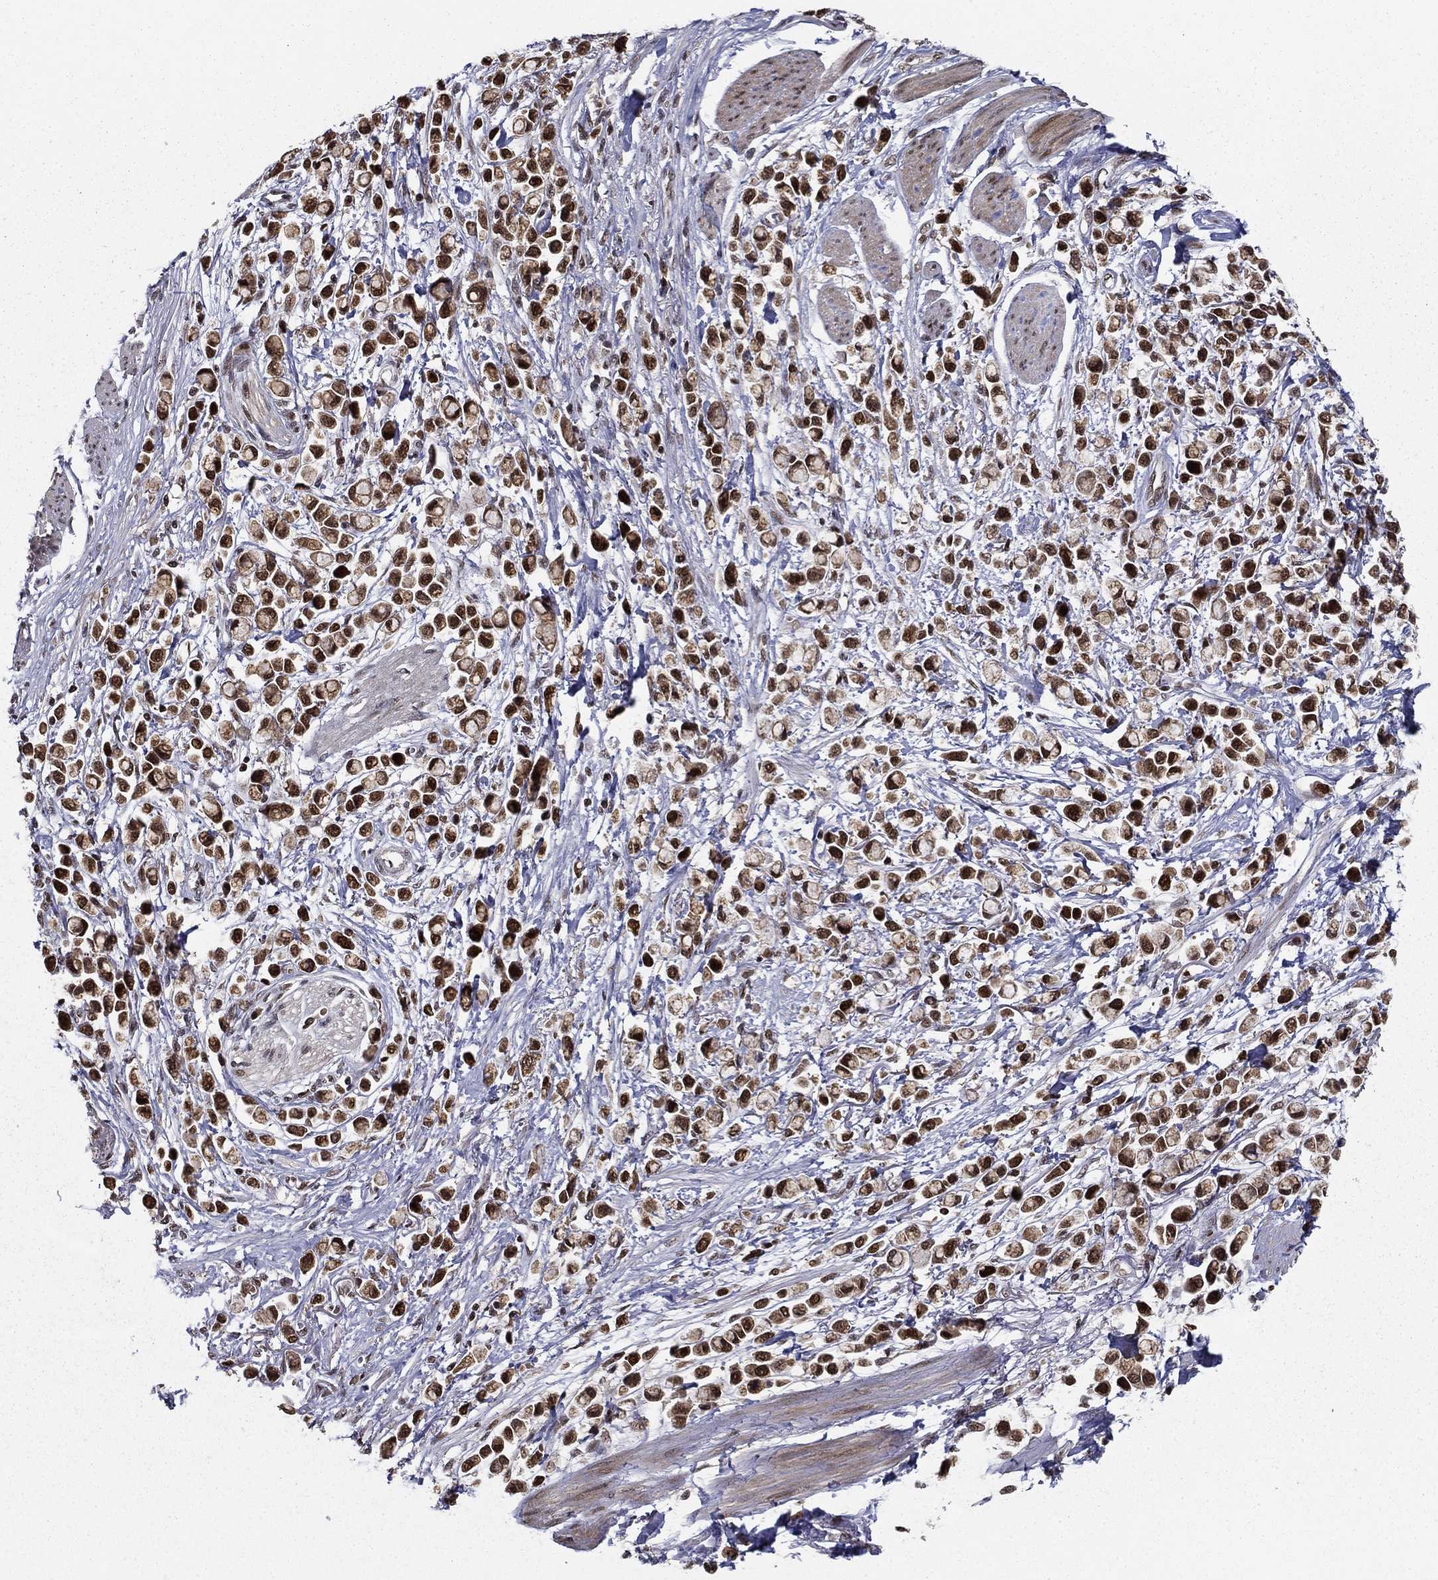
{"staining": {"intensity": "strong", "quantity": ">75%", "location": "cytoplasmic/membranous,nuclear"}, "tissue": "stomach cancer", "cell_type": "Tumor cells", "image_type": "cancer", "snomed": [{"axis": "morphology", "description": "Adenocarcinoma, NOS"}, {"axis": "topography", "description": "Stomach"}], "caption": "Stomach cancer tissue exhibits strong cytoplasmic/membranous and nuclear positivity in about >75% of tumor cells The protein of interest is shown in brown color, while the nuclei are stained blue.", "gene": "CDCA7L", "patient": {"sex": "female", "age": 81}}